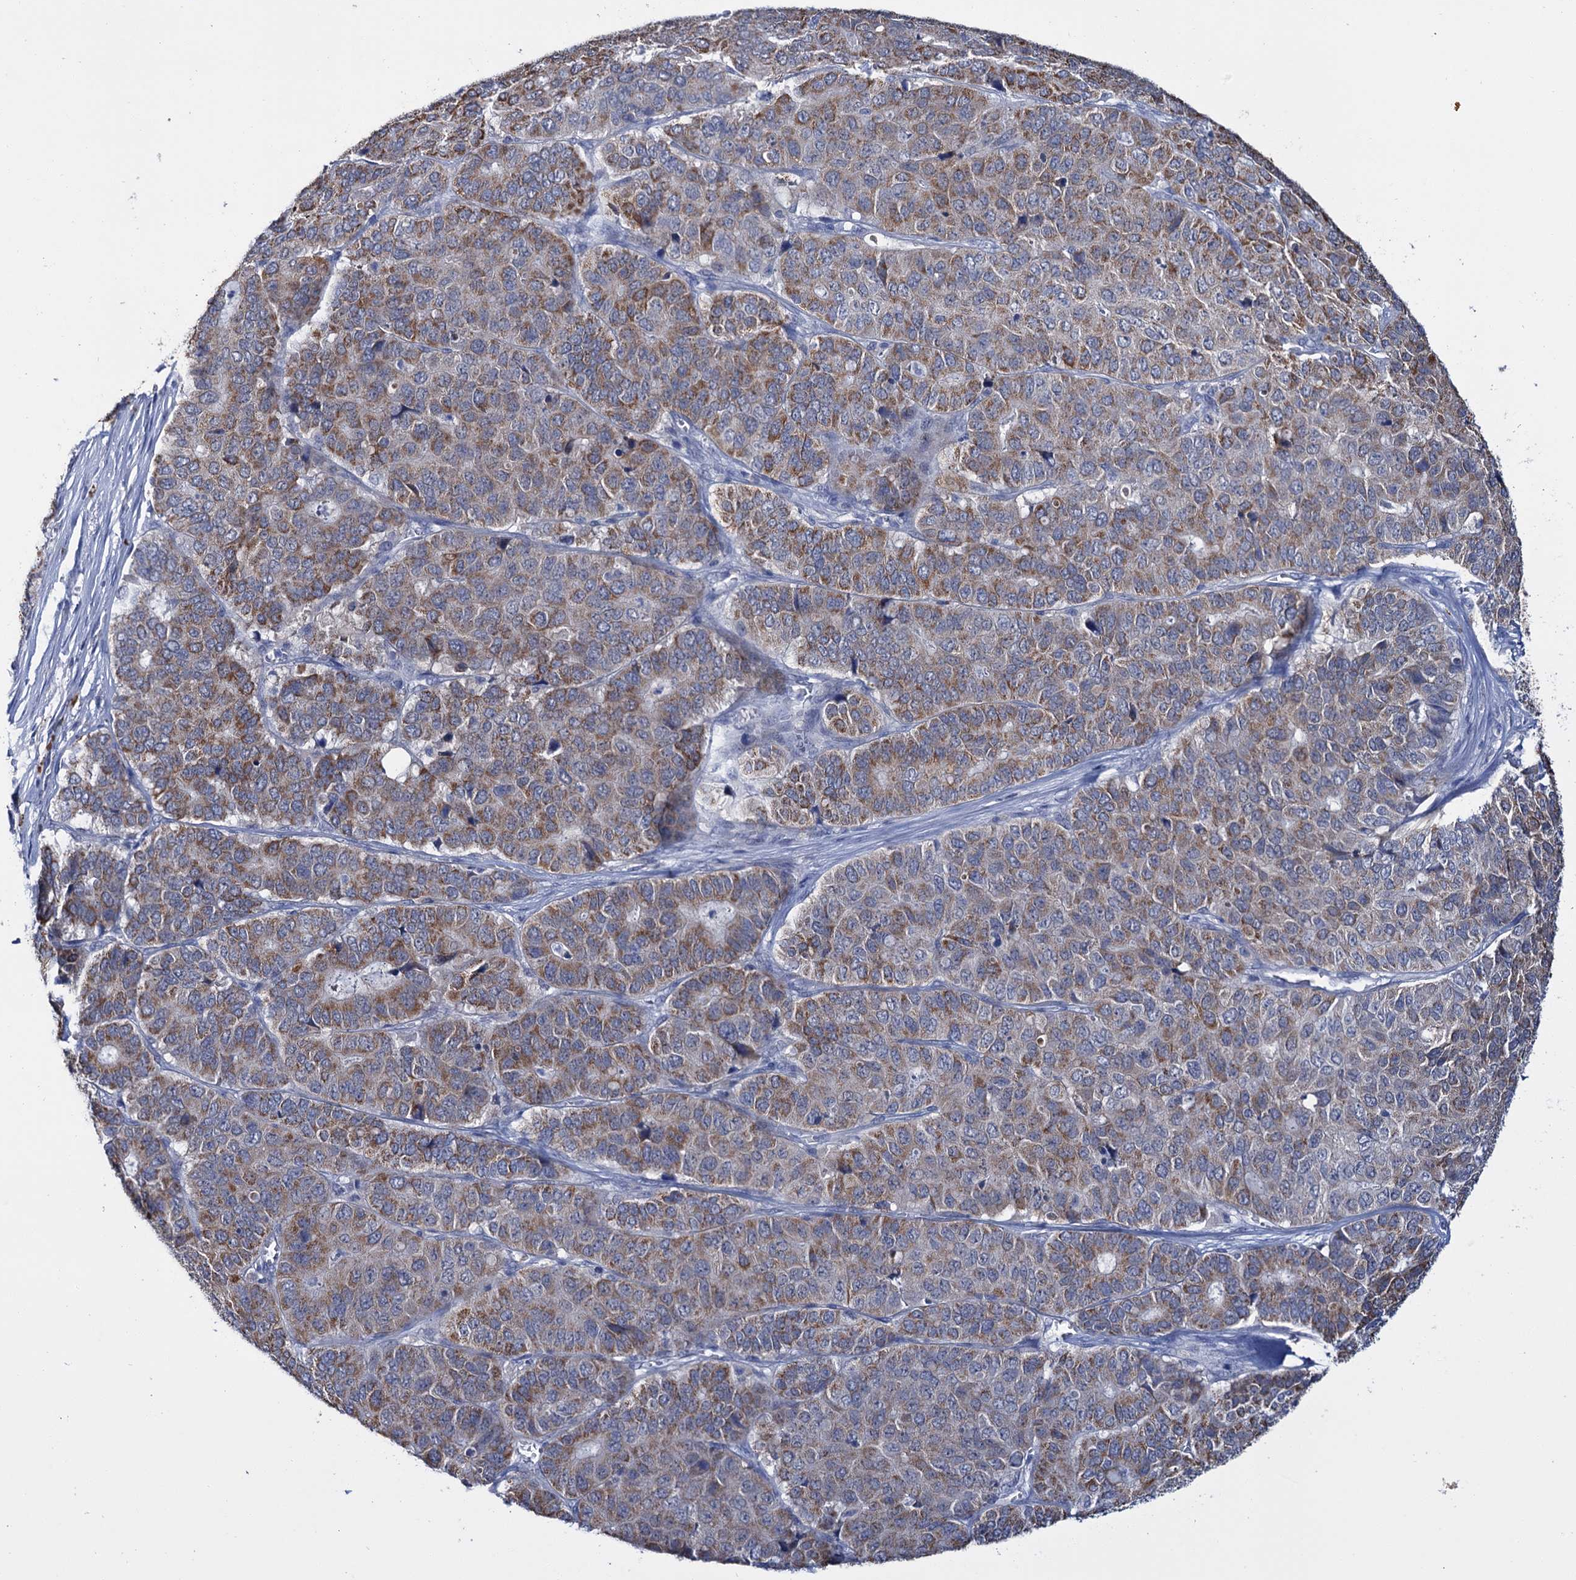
{"staining": {"intensity": "moderate", "quantity": ">75%", "location": "cytoplasmic/membranous"}, "tissue": "pancreatic cancer", "cell_type": "Tumor cells", "image_type": "cancer", "snomed": [{"axis": "morphology", "description": "Adenocarcinoma, NOS"}, {"axis": "topography", "description": "Pancreas"}], "caption": "Protein expression analysis of pancreatic cancer (adenocarcinoma) reveals moderate cytoplasmic/membranous positivity in approximately >75% of tumor cells.", "gene": "LYZL4", "patient": {"sex": "male", "age": 50}}